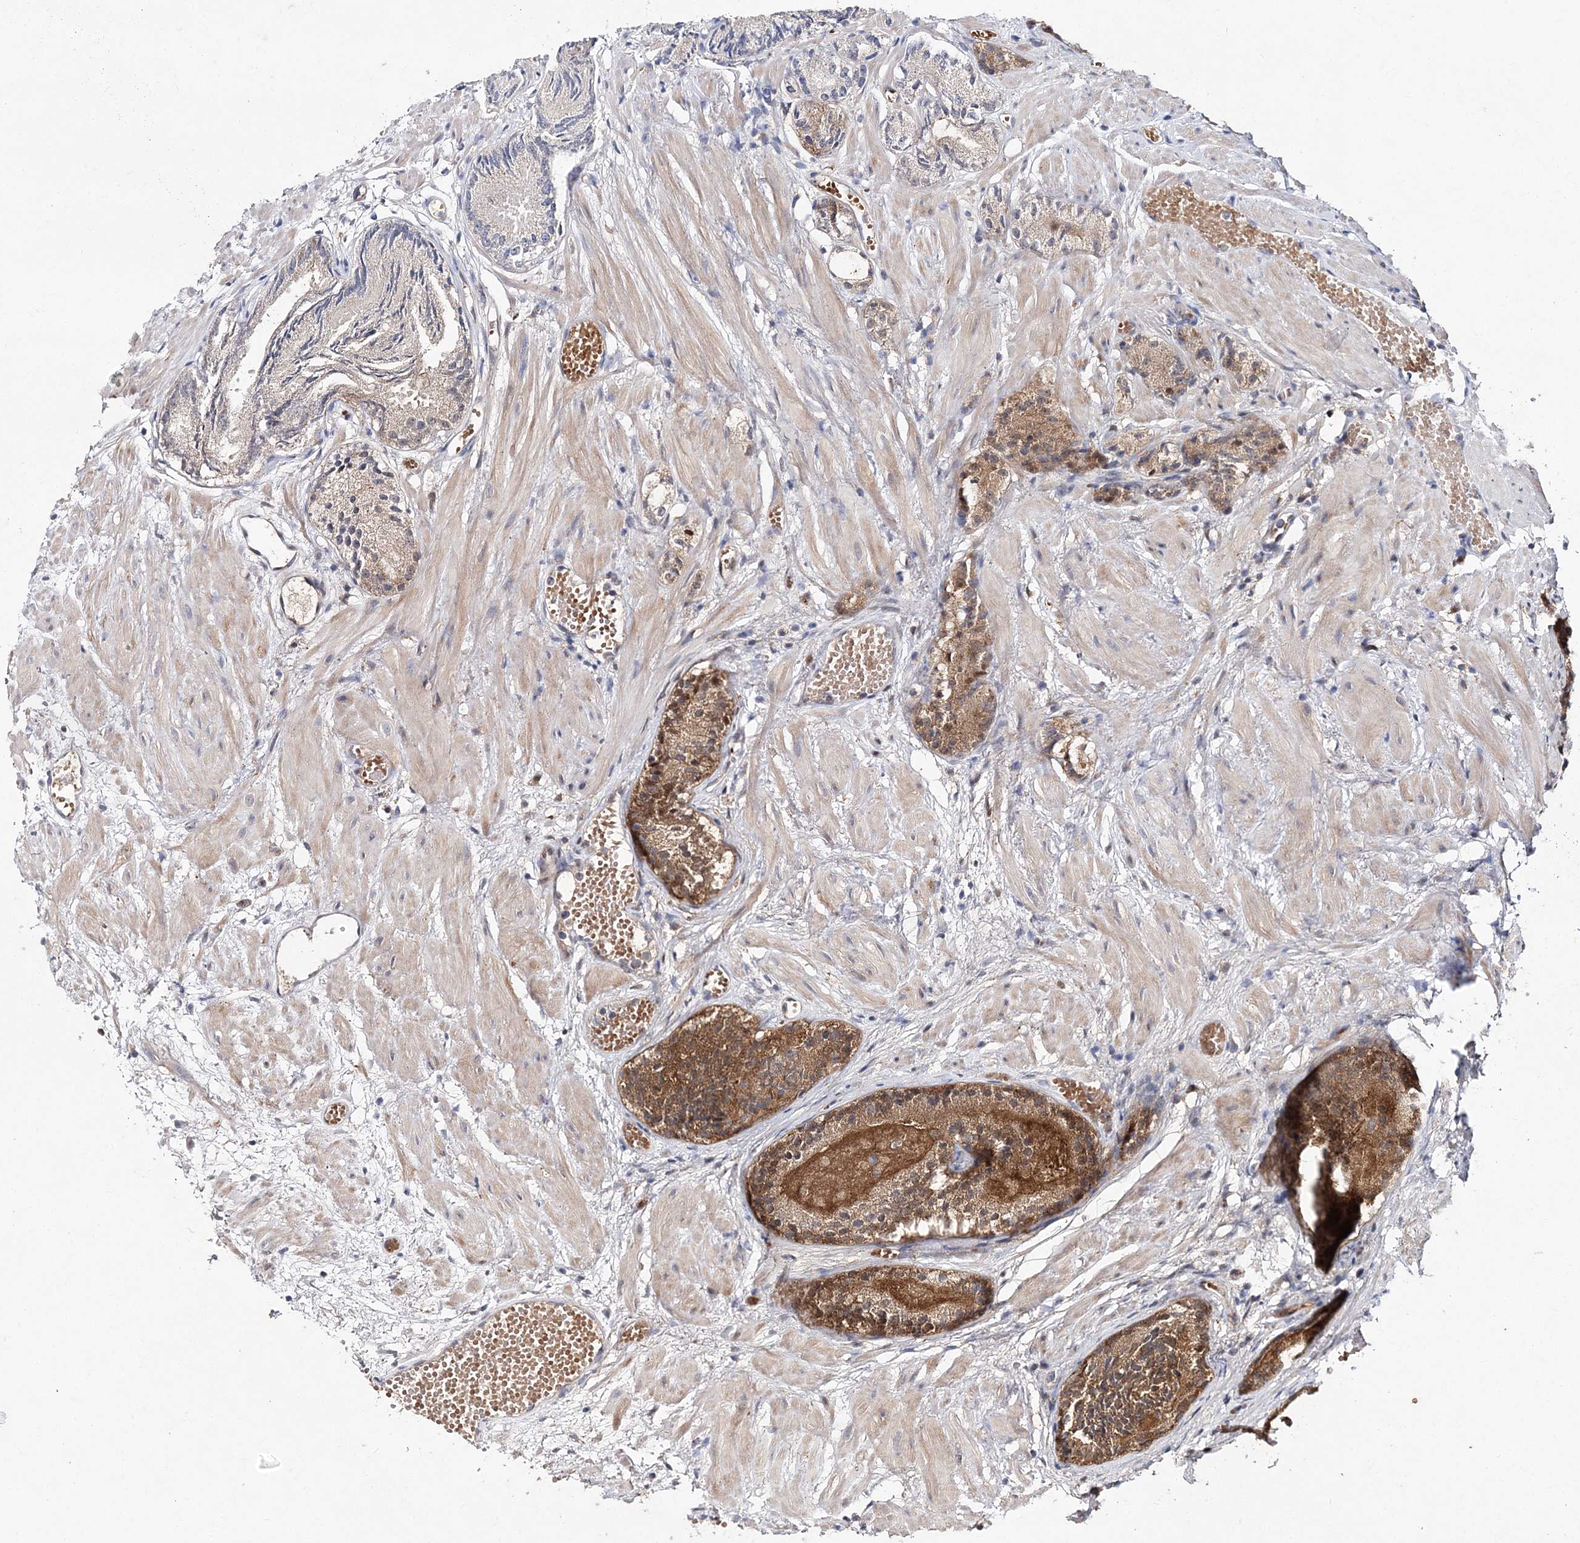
{"staining": {"intensity": "moderate", "quantity": ">75%", "location": "cytoplasmic/membranous"}, "tissue": "prostate cancer", "cell_type": "Tumor cells", "image_type": "cancer", "snomed": [{"axis": "morphology", "description": "Adenocarcinoma, Low grade"}, {"axis": "topography", "description": "Prostate"}], "caption": "Protein expression analysis of low-grade adenocarcinoma (prostate) shows moderate cytoplasmic/membranous positivity in about >75% of tumor cells.", "gene": "NIF3L1", "patient": {"sex": "male", "age": 88}}